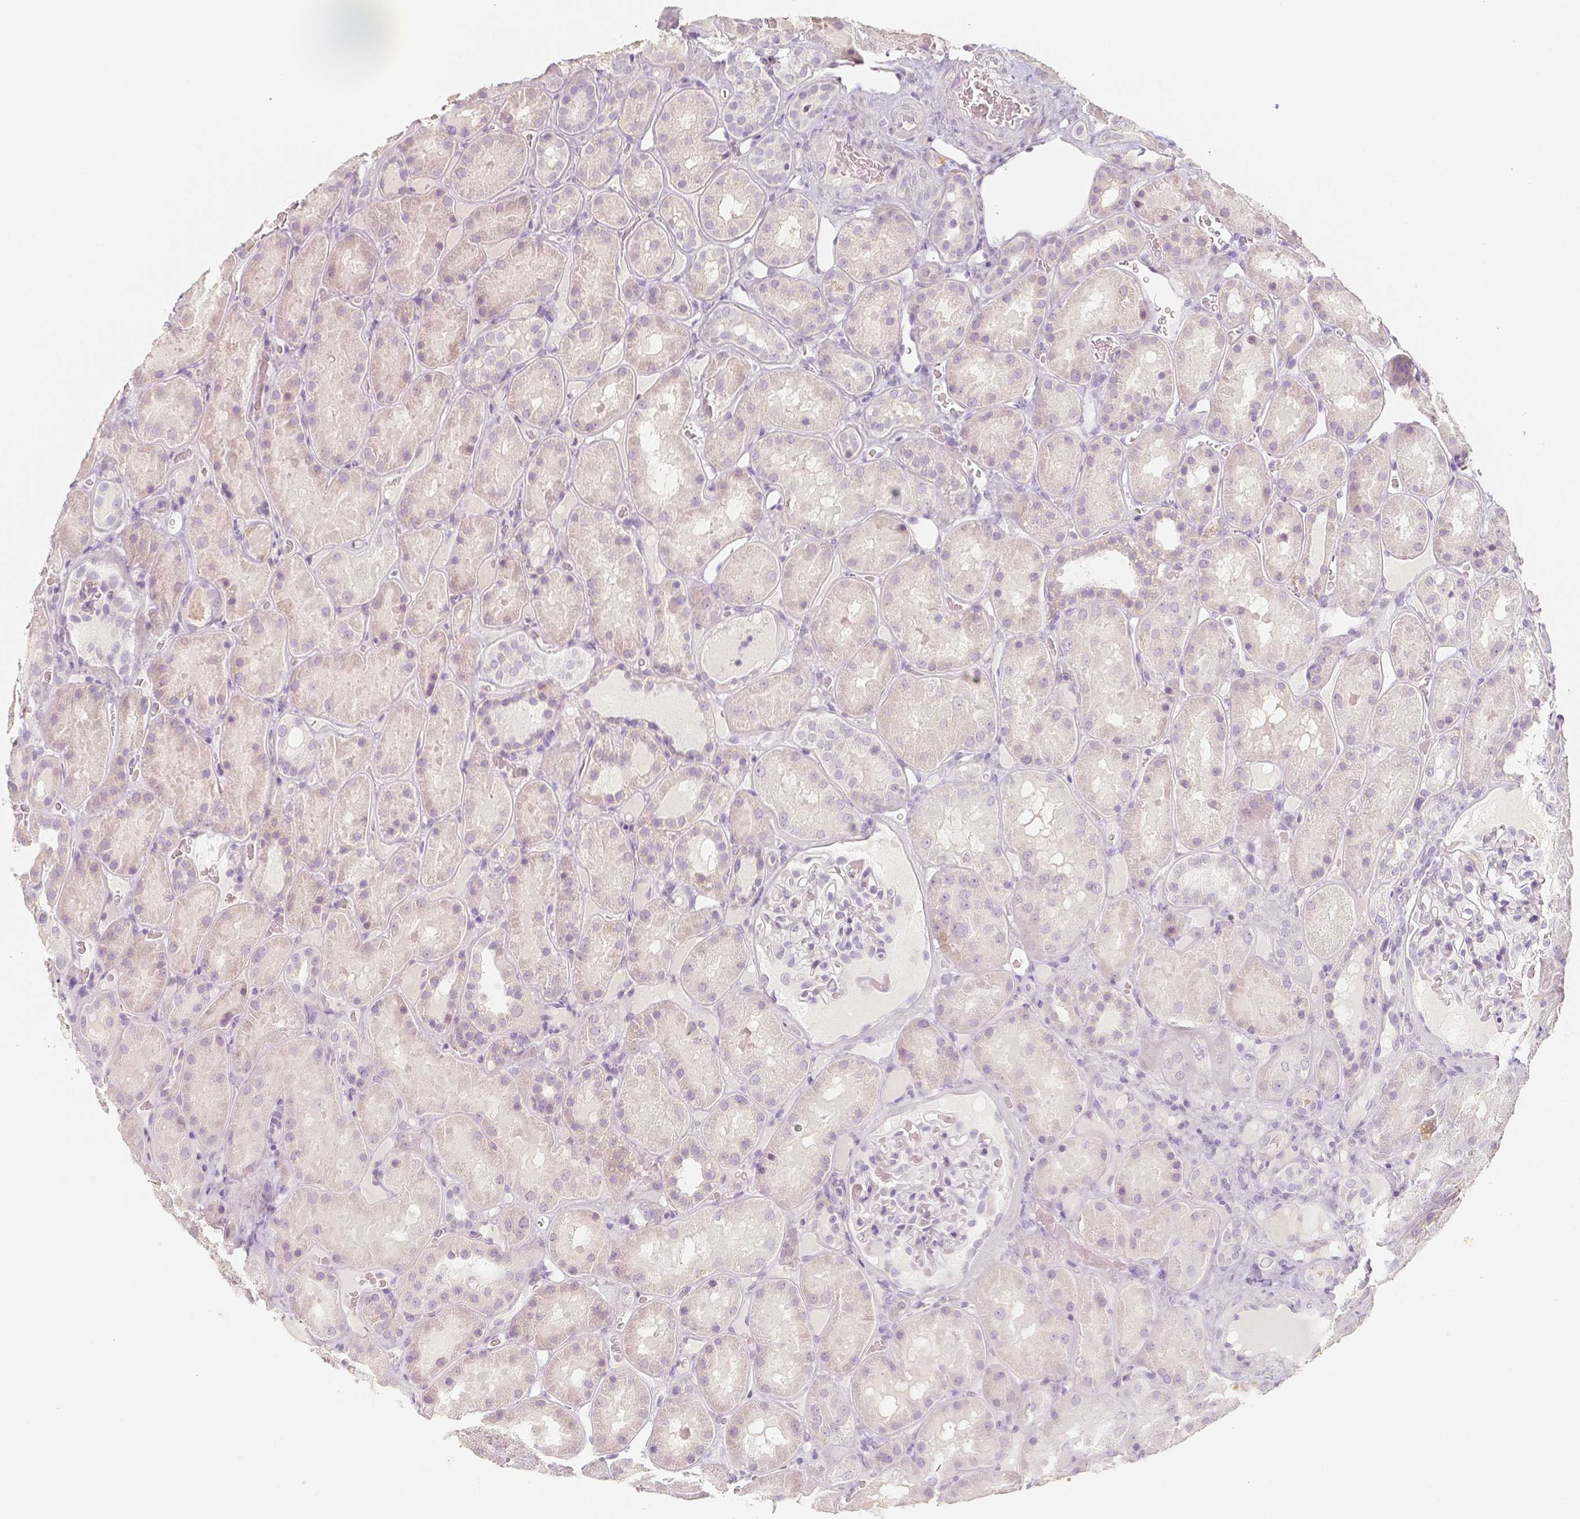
{"staining": {"intensity": "negative", "quantity": "none", "location": "none"}, "tissue": "kidney", "cell_type": "Cells in glomeruli", "image_type": "normal", "snomed": [{"axis": "morphology", "description": "Normal tissue, NOS"}, {"axis": "topography", "description": "Kidney"}], "caption": "An image of kidney stained for a protein demonstrates no brown staining in cells in glomeruli. The staining is performed using DAB (3,3'-diaminobenzidine) brown chromogen with nuclei counter-stained in using hematoxylin.", "gene": "NECAB2", "patient": {"sex": "male", "age": 73}}